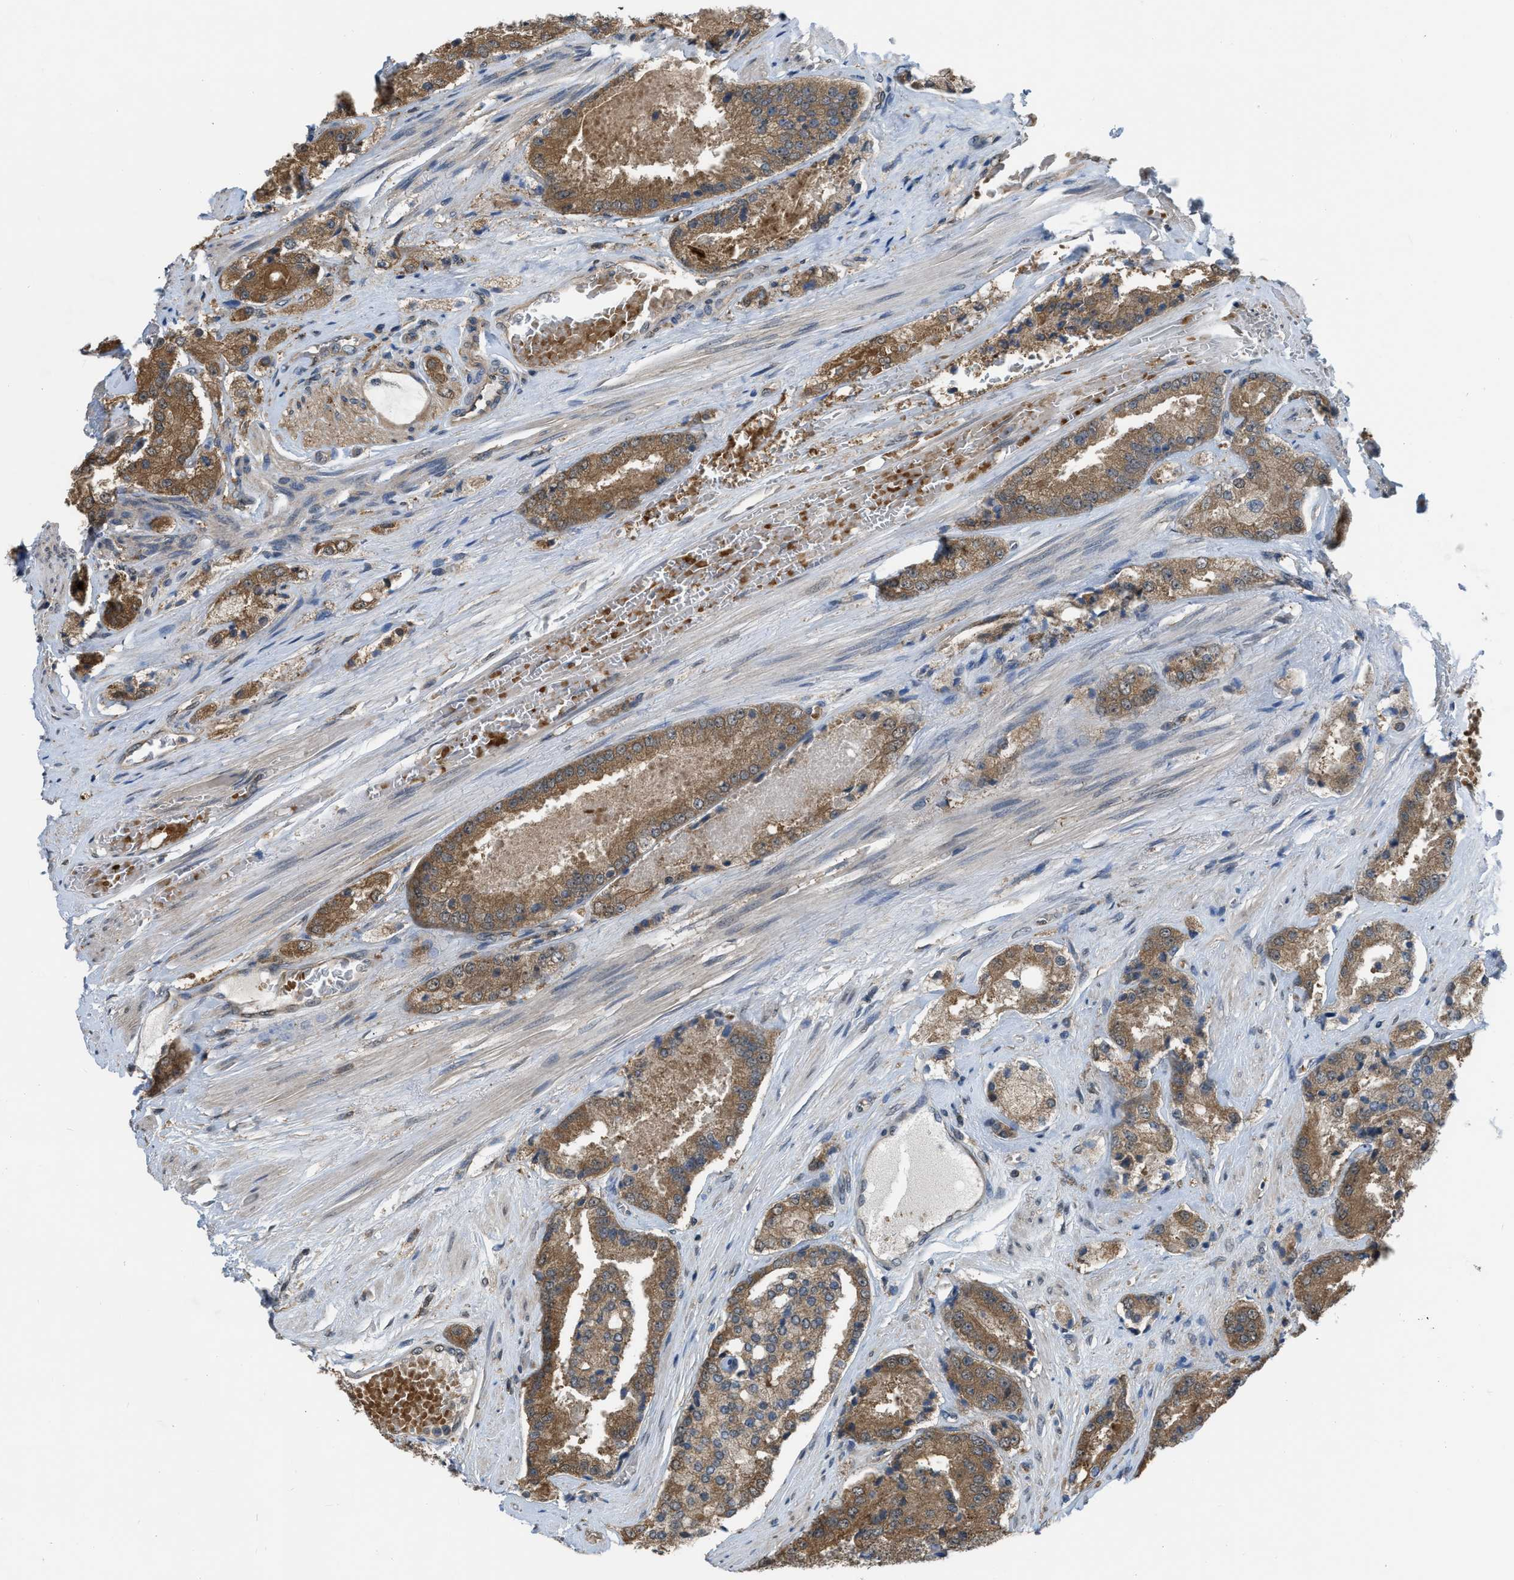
{"staining": {"intensity": "moderate", "quantity": ">75%", "location": "cytoplasmic/membranous"}, "tissue": "prostate cancer", "cell_type": "Tumor cells", "image_type": "cancer", "snomed": [{"axis": "morphology", "description": "Adenocarcinoma, High grade"}, {"axis": "topography", "description": "Prostate"}], "caption": "An immunohistochemistry histopathology image of neoplastic tissue is shown. Protein staining in brown labels moderate cytoplasmic/membranous positivity in prostate cancer (adenocarcinoma (high-grade)) within tumor cells.", "gene": "BCL7C", "patient": {"sex": "male", "age": 65}}